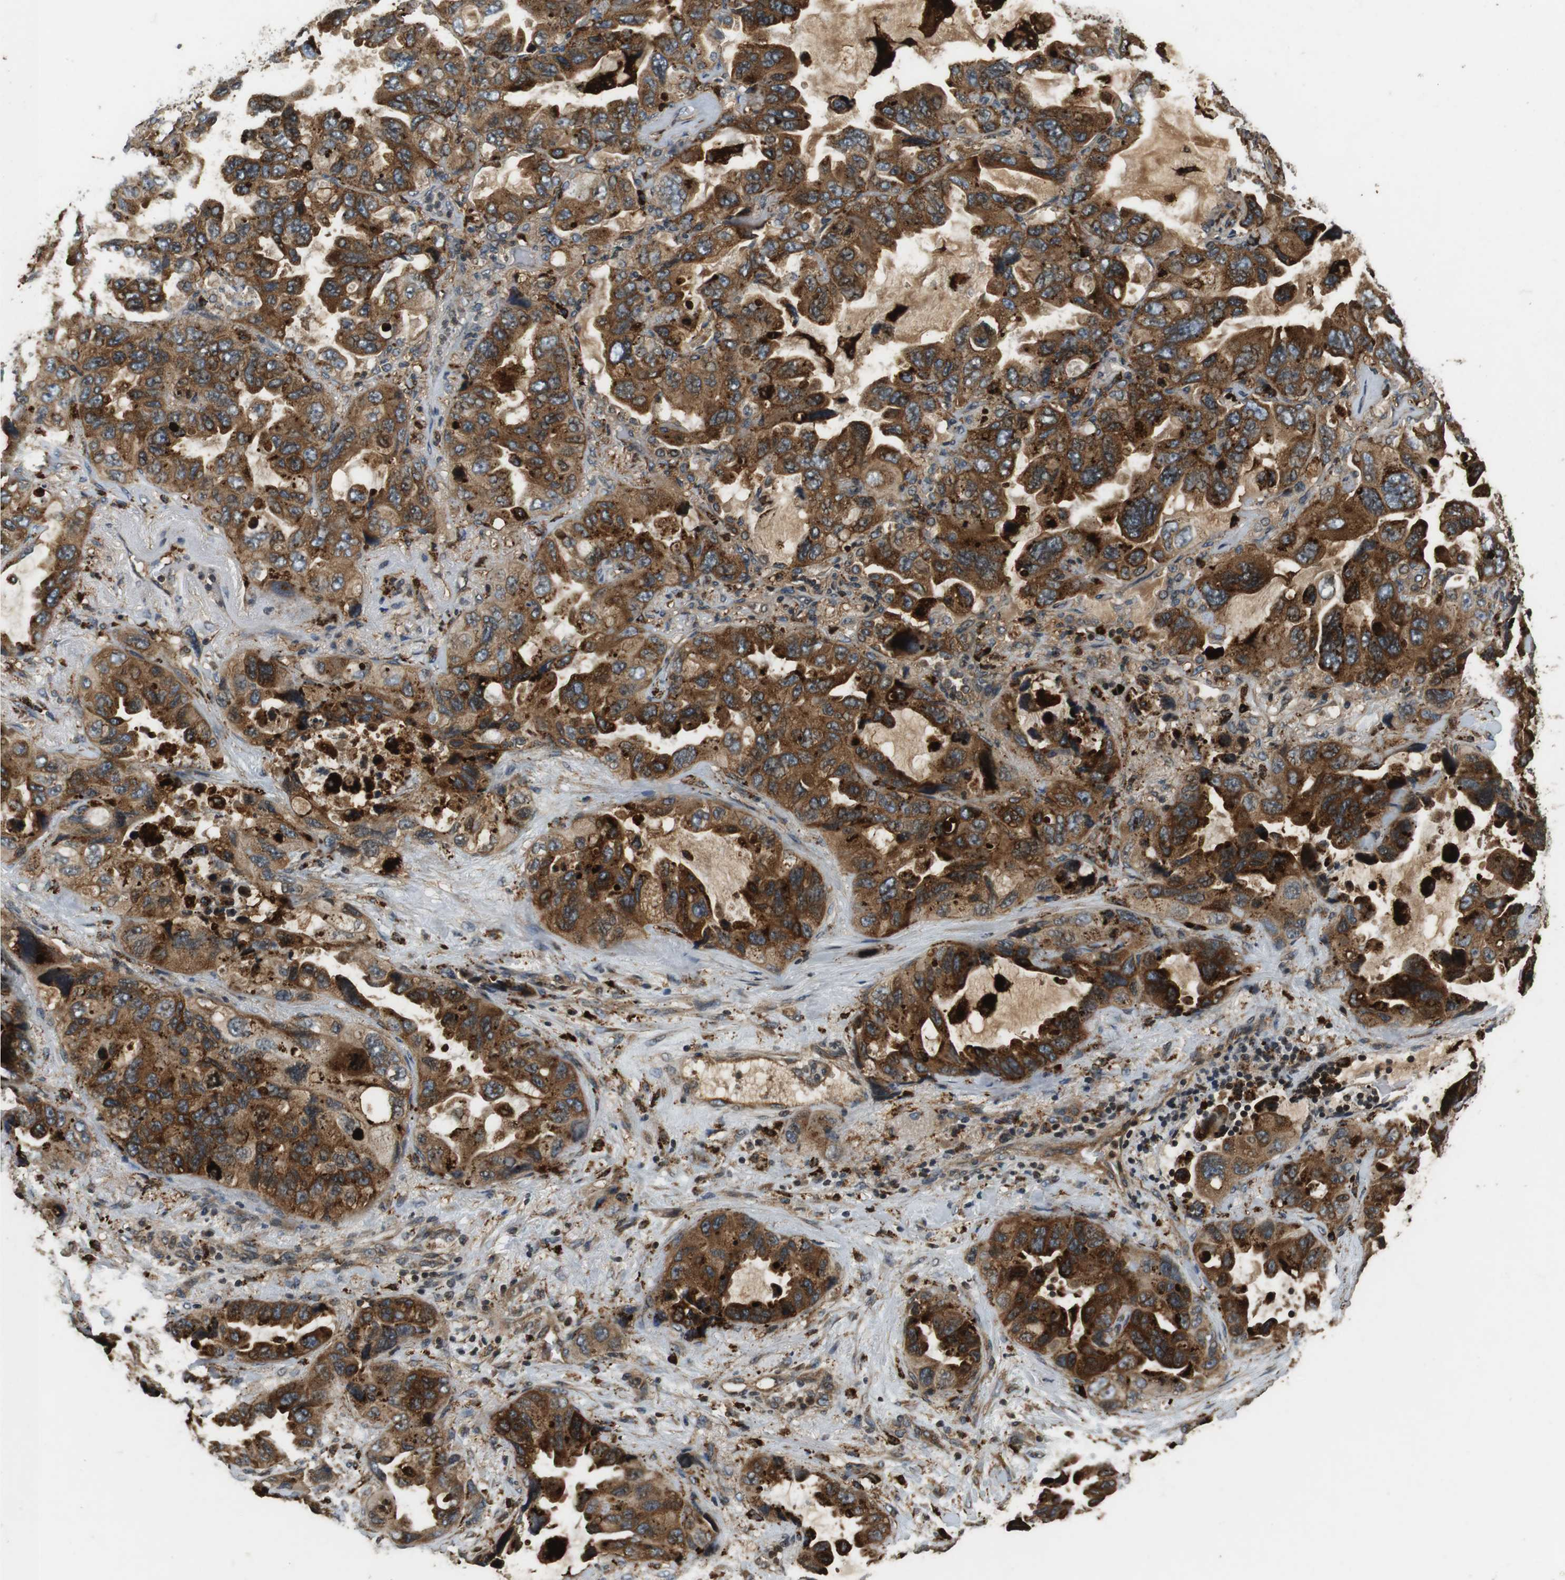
{"staining": {"intensity": "strong", "quantity": ">75%", "location": "cytoplasmic/membranous"}, "tissue": "lung cancer", "cell_type": "Tumor cells", "image_type": "cancer", "snomed": [{"axis": "morphology", "description": "Squamous cell carcinoma, NOS"}, {"axis": "topography", "description": "Lung"}], "caption": "Immunohistochemical staining of human squamous cell carcinoma (lung) exhibits strong cytoplasmic/membranous protein staining in about >75% of tumor cells.", "gene": "TXNRD1", "patient": {"sex": "female", "age": 73}}